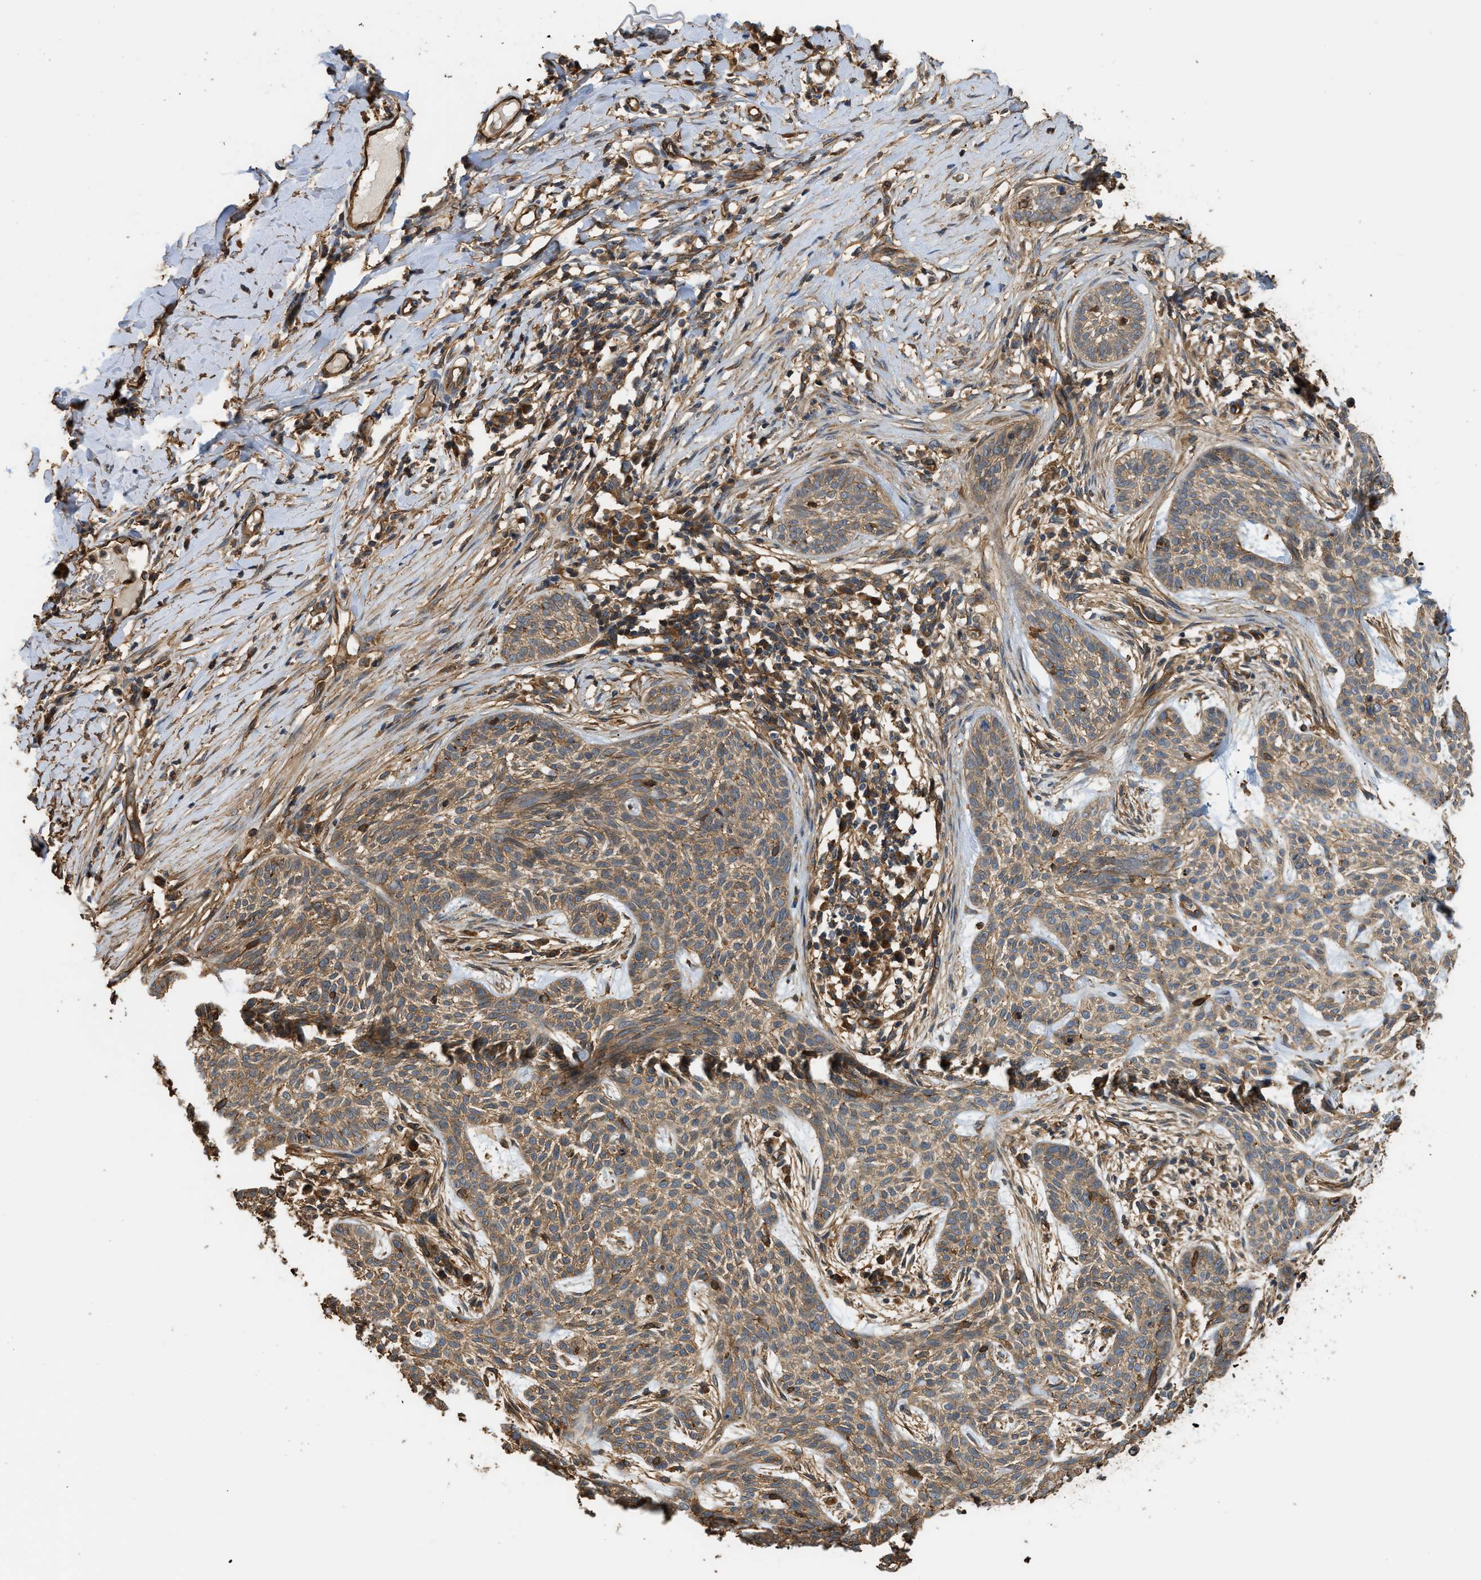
{"staining": {"intensity": "moderate", "quantity": ">75%", "location": "cytoplasmic/membranous"}, "tissue": "skin cancer", "cell_type": "Tumor cells", "image_type": "cancer", "snomed": [{"axis": "morphology", "description": "Basal cell carcinoma"}, {"axis": "topography", "description": "Skin"}], "caption": "Human basal cell carcinoma (skin) stained for a protein (brown) displays moderate cytoplasmic/membranous positive expression in about >75% of tumor cells.", "gene": "DDHD2", "patient": {"sex": "female", "age": 59}}